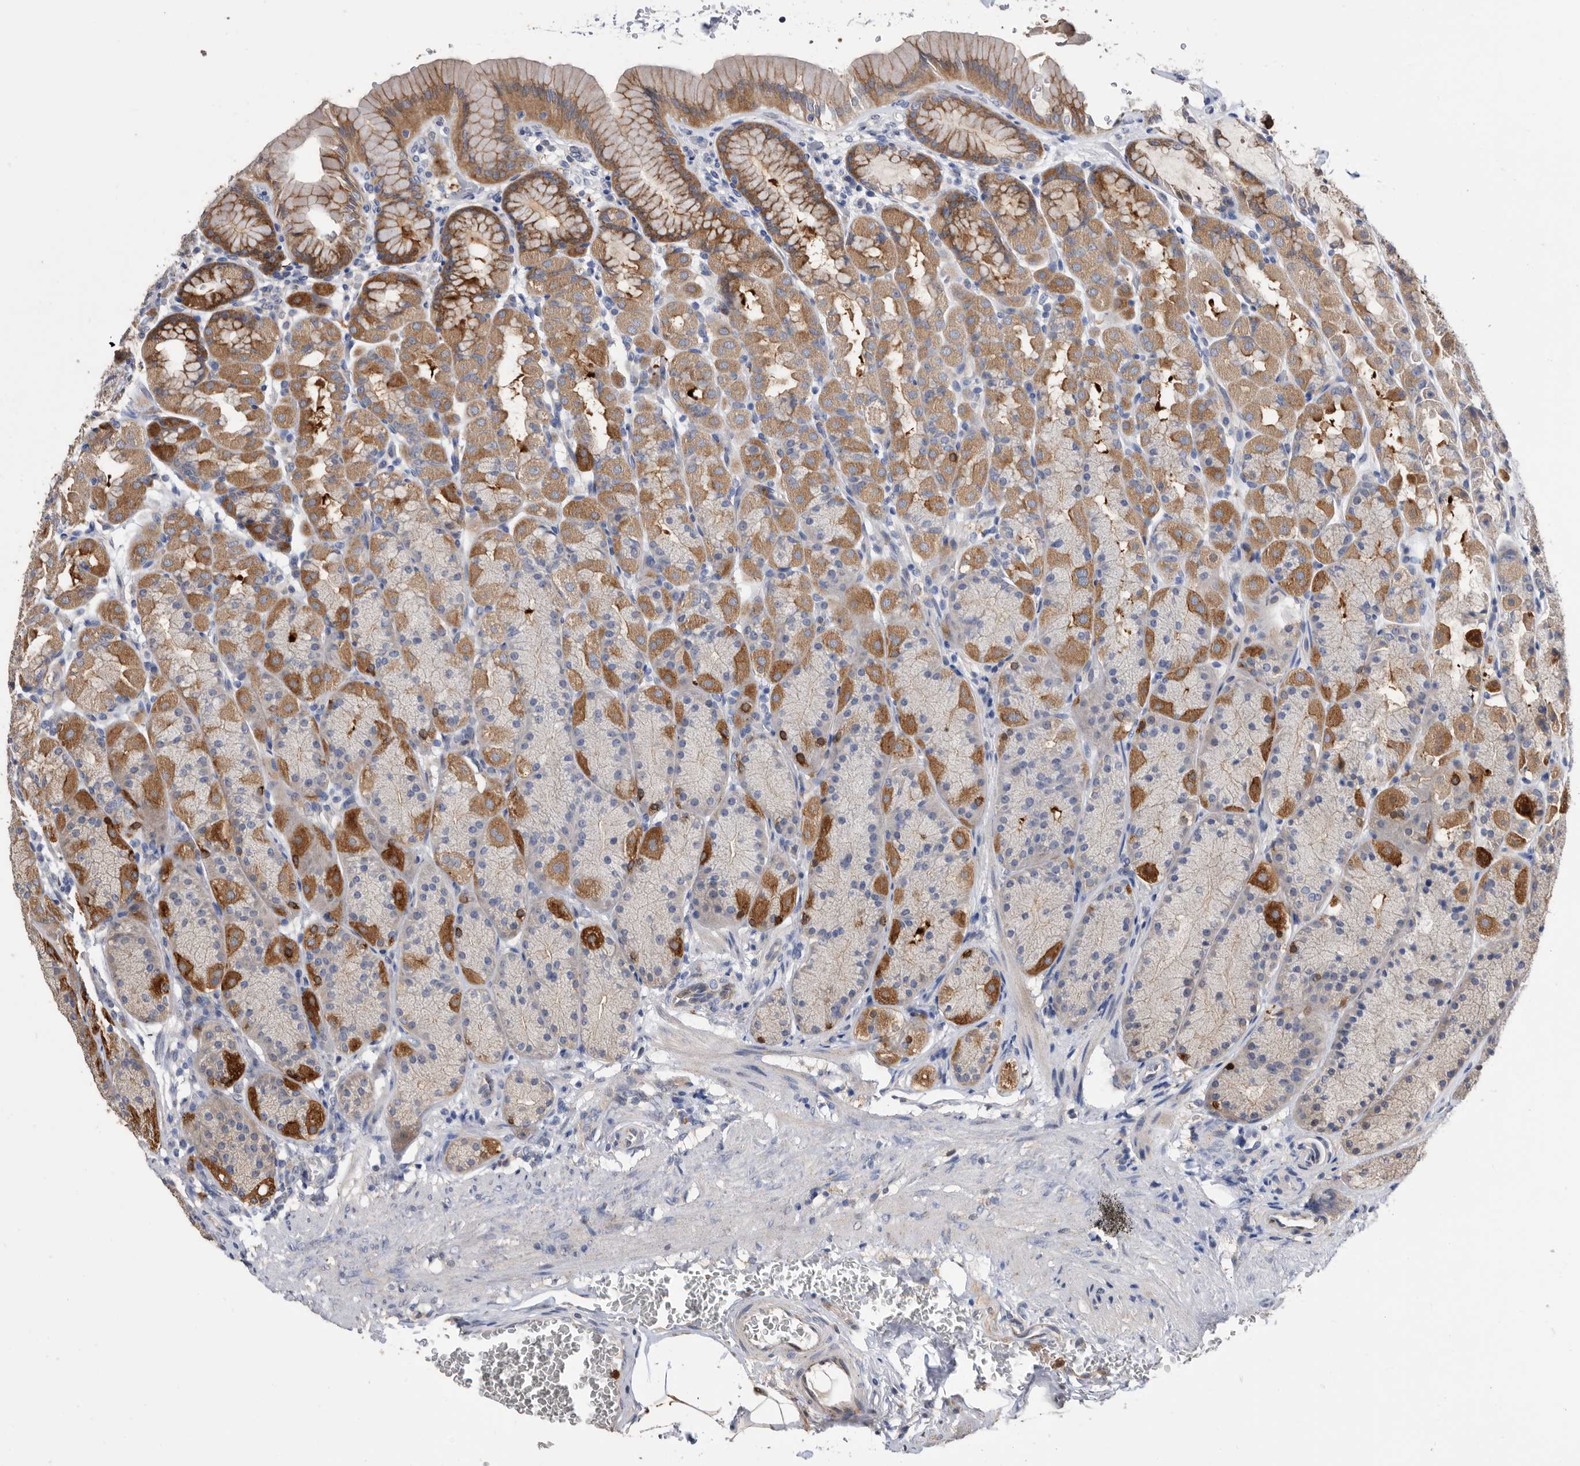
{"staining": {"intensity": "strong", "quantity": "25%-75%", "location": "cytoplasmic/membranous"}, "tissue": "stomach", "cell_type": "Glandular cells", "image_type": "normal", "snomed": [{"axis": "morphology", "description": "Normal tissue, NOS"}, {"axis": "topography", "description": "Stomach"}], "caption": "Immunohistochemistry (IHC) histopathology image of unremarkable stomach: human stomach stained using IHC reveals high levels of strong protein expression localized specifically in the cytoplasmic/membranous of glandular cells, appearing as a cytoplasmic/membranous brown color.", "gene": "CRISPLD2", "patient": {"sex": "male", "age": 42}}